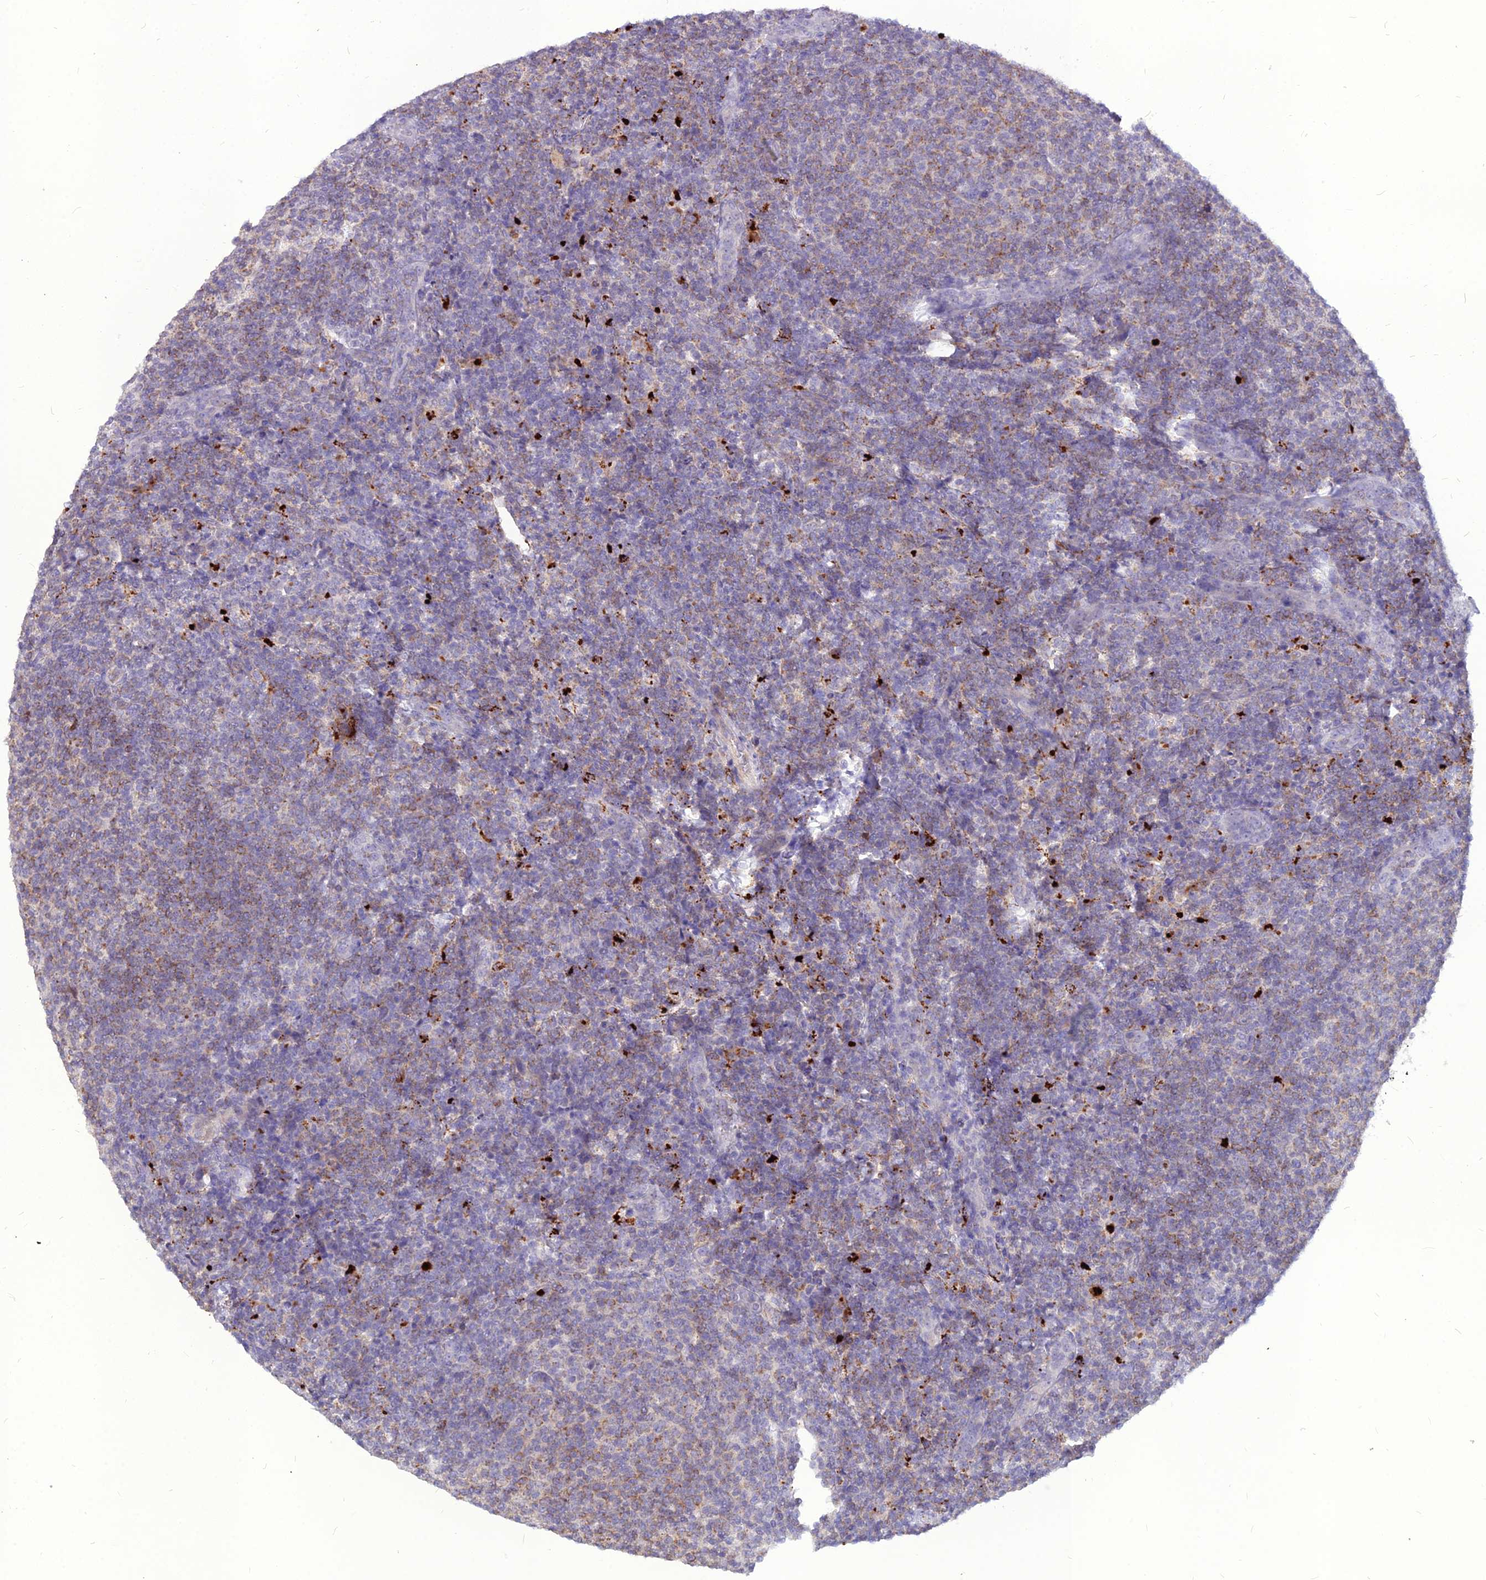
{"staining": {"intensity": "moderate", "quantity": "25%-75%", "location": "cytoplasmic/membranous"}, "tissue": "lymphoma", "cell_type": "Tumor cells", "image_type": "cancer", "snomed": [{"axis": "morphology", "description": "Malignant lymphoma, non-Hodgkin's type, Low grade"}, {"axis": "topography", "description": "Lymph node"}], "caption": "Immunohistochemical staining of human lymphoma exhibits moderate cytoplasmic/membranous protein positivity in approximately 25%-75% of tumor cells. (DAB IHC with brightfield microscopy, high magnification).", "gene": "PCED1B", "patient": {"sex": "male", "age": 66}}